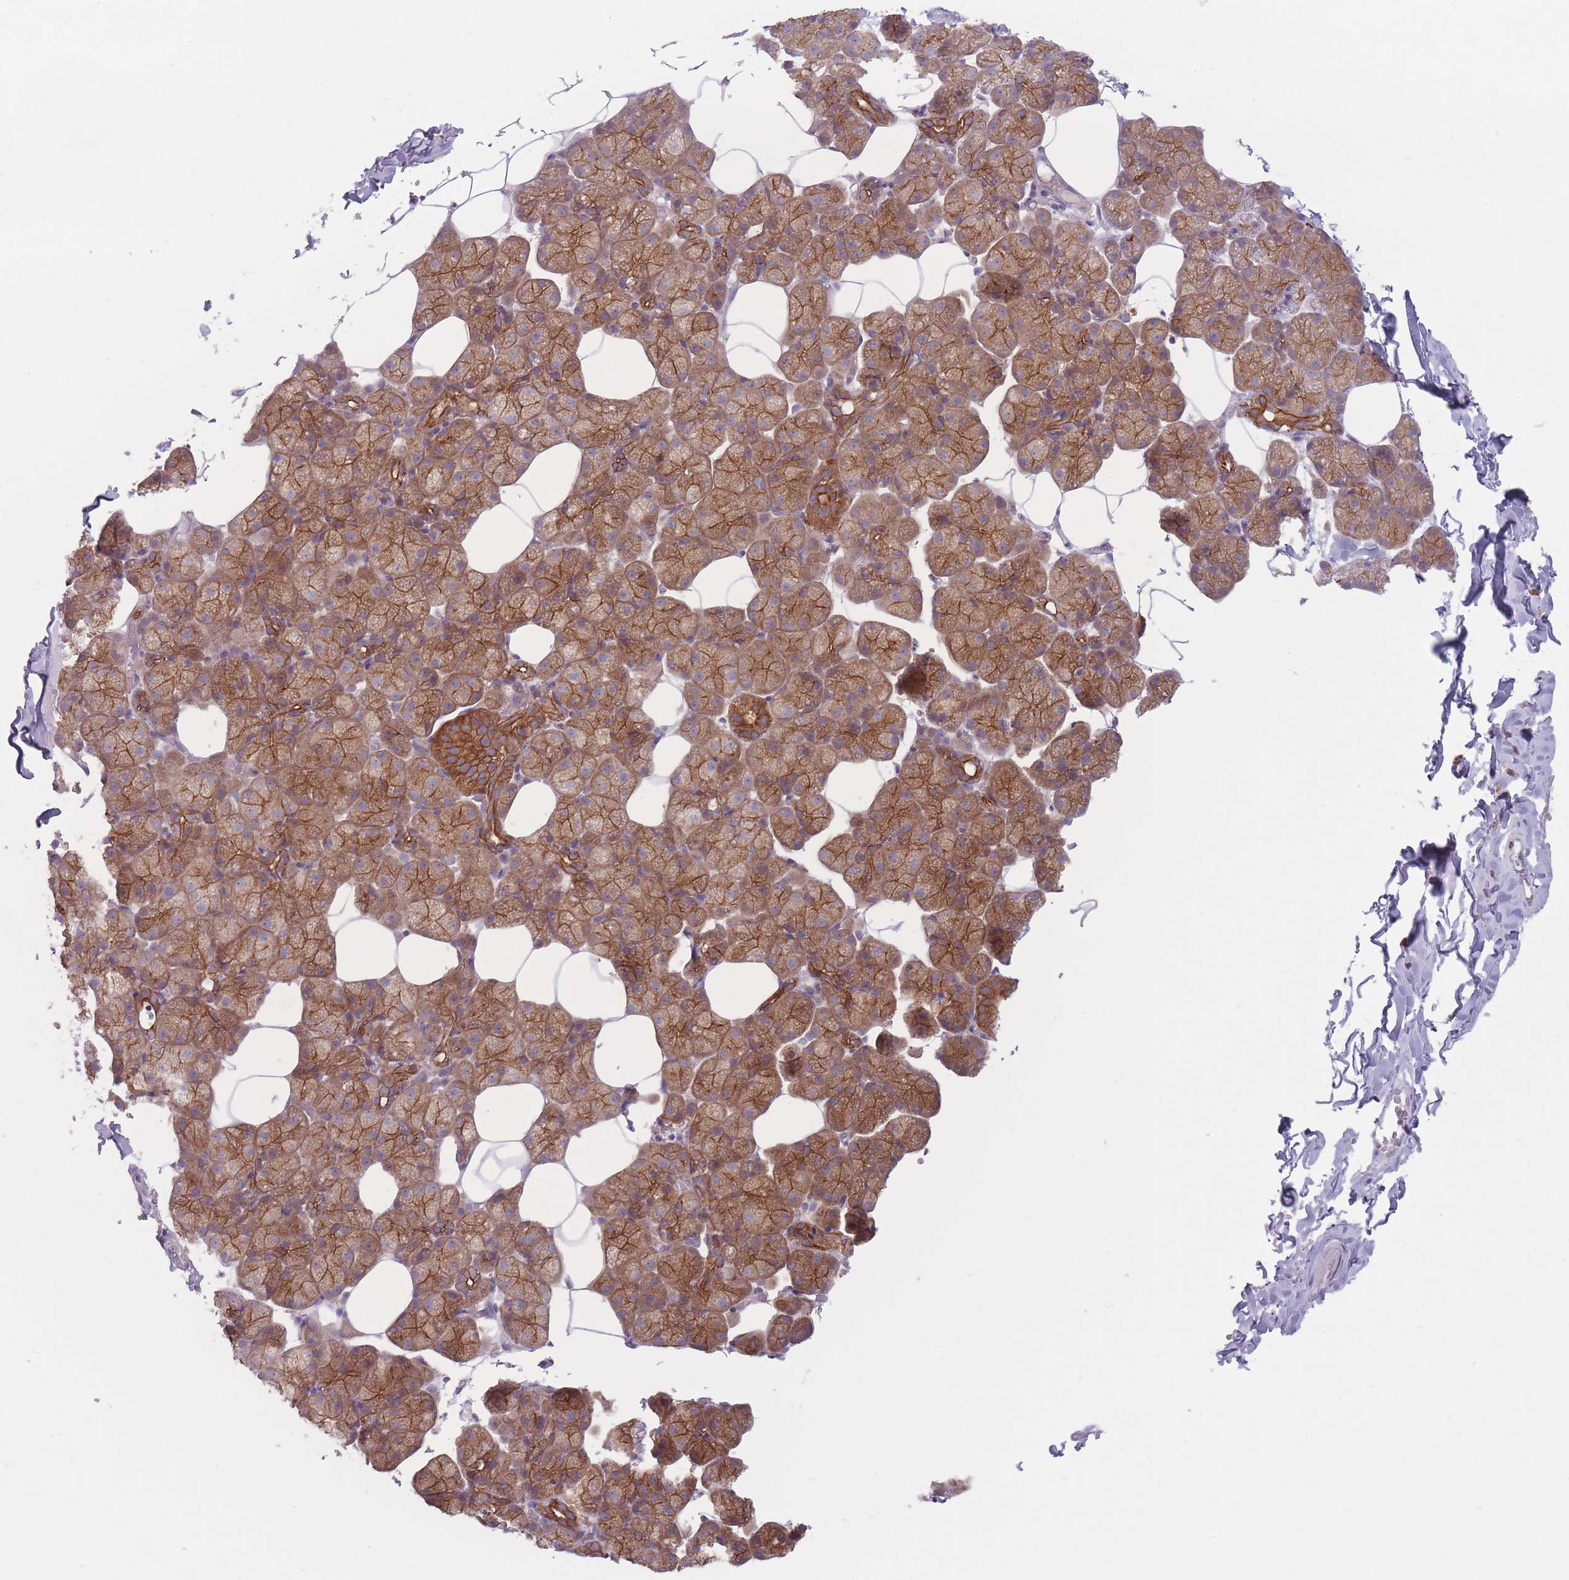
{"staining": {"intensity": "negative", "quantity": "none", "location": "none"}, "tissue": "adipose tissue", "cell_type": "Adipocytes", "image_type": "normal", "snomed": [{"axis": "morphology", "description": "Normal tissue, NOS"}, {"axis": "topography", "description": "Salivary gland"}, {"axis": "topography", "description": "Peripheral nerve tissue"}], "caption": "Immunohistochemistry (IHC) photomicrograph of normal adipose tissue: human adipose tissue stained with DAB (3,3'-diaminobenzidine) exhibits no significant protein staining in adipocytes. (Immunohistochemistry, brightfield microscopy, high magnification).", "gene": "HSBP1L1", "patient": {"sex": "male", "age": 38}}